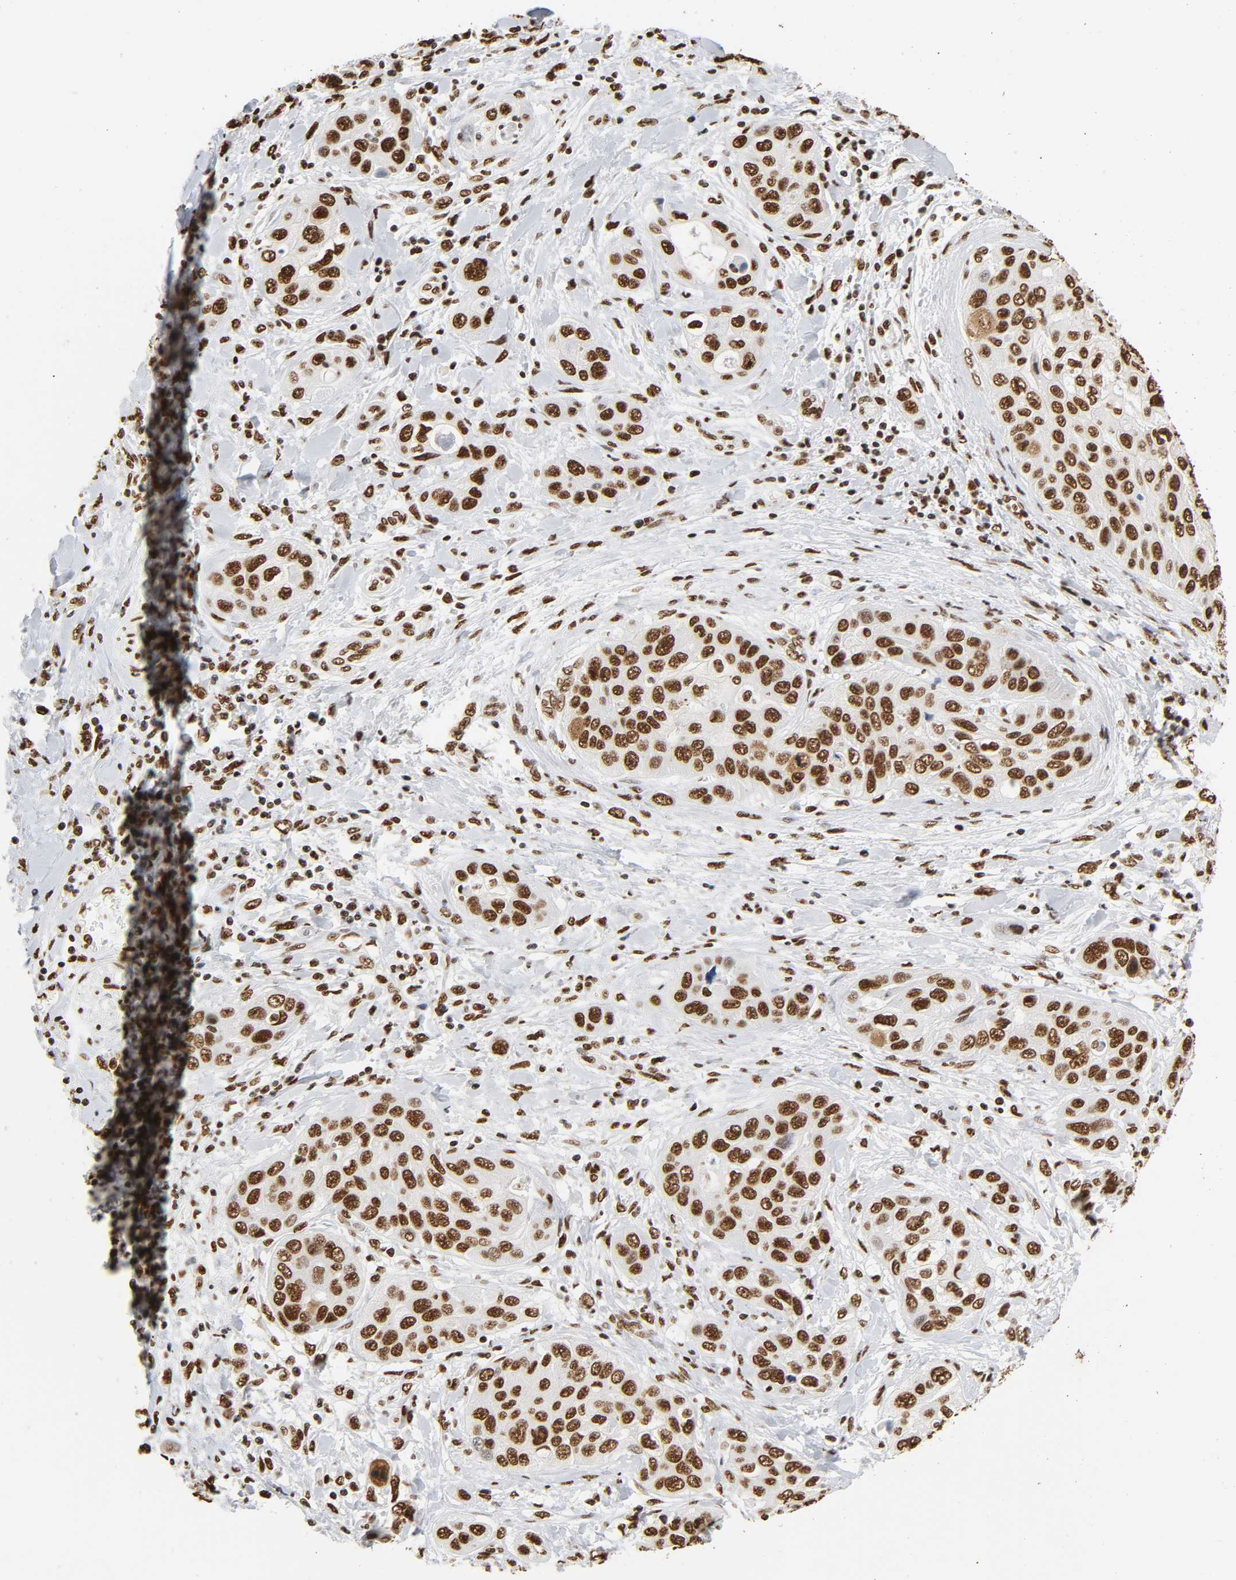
{"staining": {"intensity": "strong", "quantity": ">75%", "location": "nuclear"}, "tissue": "pancreatic cancer", "cell_type": "Tumor cells", "image_type": "cancer", "snomed": [{"axis": "morphology", "description": "Adenocarcinoma, NOS"}, {"axis": "topography", "description": "Pancreas"}], "caption": "The photomicrograph demonstrates staining of pancreatic adenocarcinoma, revealing strong nuclear protein expression (brown color) within tumor cells.", "gene": "HNRNPC", "patient": {"sex": "female", "age": 70}}